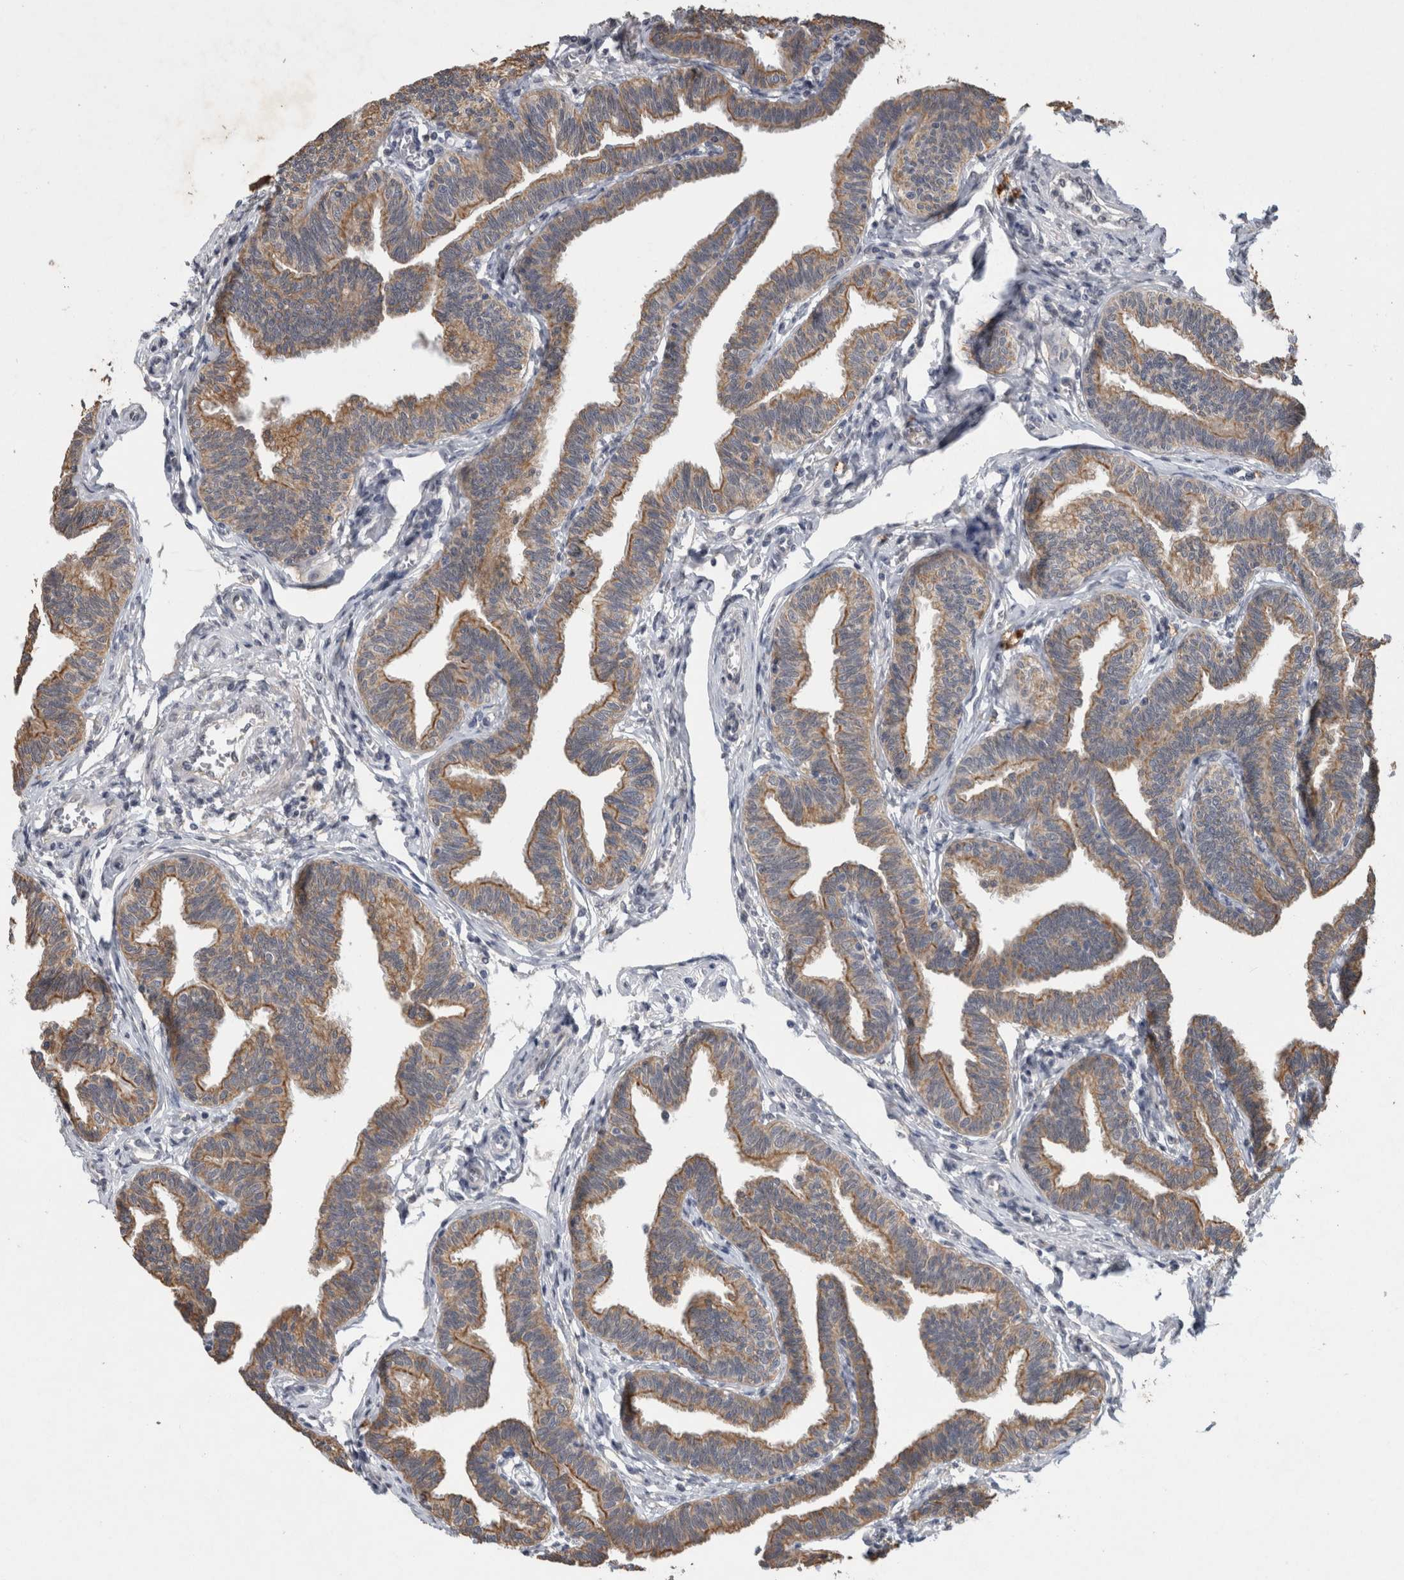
{"staining": {"intensity": "moderate", "quantity": ">75%", "location": "cytoplasmic/membranous"}, "tissue": "fallopian tube", "cell_type": "Glandular cells", "image_type": "normal", "snomed": [{"axis": "morphology", "description": "Normal tissue, NOS"}, {"axis": "topography", "description": "Fallopian tube"}, {"axis": "topography", "description": "Ovary"}], "caption": "The immunohistochemical stain highlights moderate cytoplasmic/membranous positivity in glandular cells of normal fallopian tube. (DAB = brown stain, brightfield microscopy at high magnification).", "gene": "RHPN1", "patient": {"sex": "female", "age": 23}}